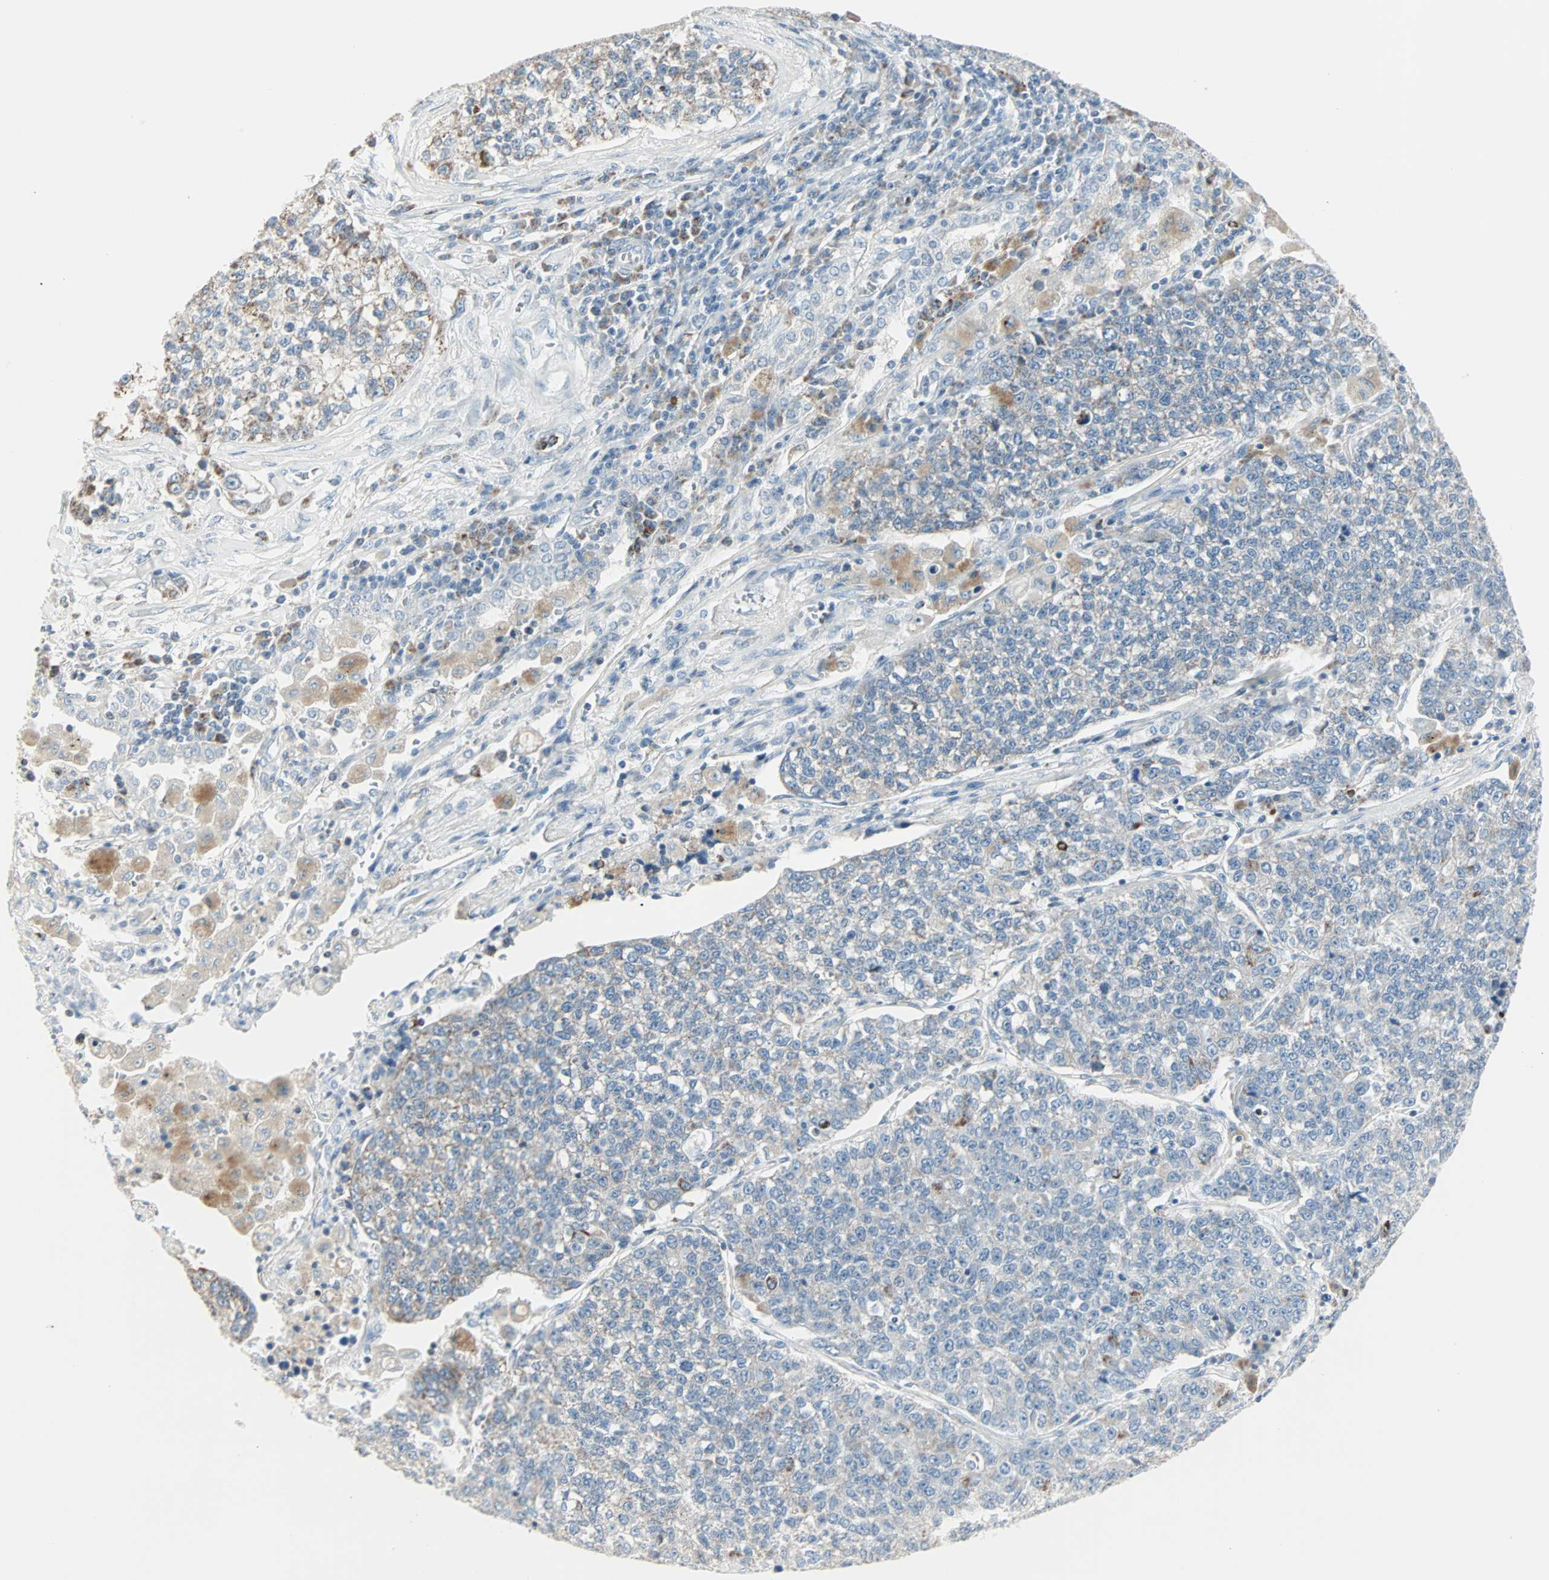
{"staining": {"intensity": "weak", "quantity": "<25%", "location": "cytoplasmic/membranous"}, "tissue": "lung cancer", "cell_type": "Tumor cells", "image_type": "cancer", "snomed": [{"axis": "morphology", "description": "Adenocarcinoma, NOS"}, {"axis": "topography", "description": "Lung"}], "caption": "Immunohistochemistry histopathology image of human lung adenocarcinoma stained for a protein (brown), which displays no staining in tumor cells.", "gene": "IDH2", "patient": {"sex": "male", "age": 49}}